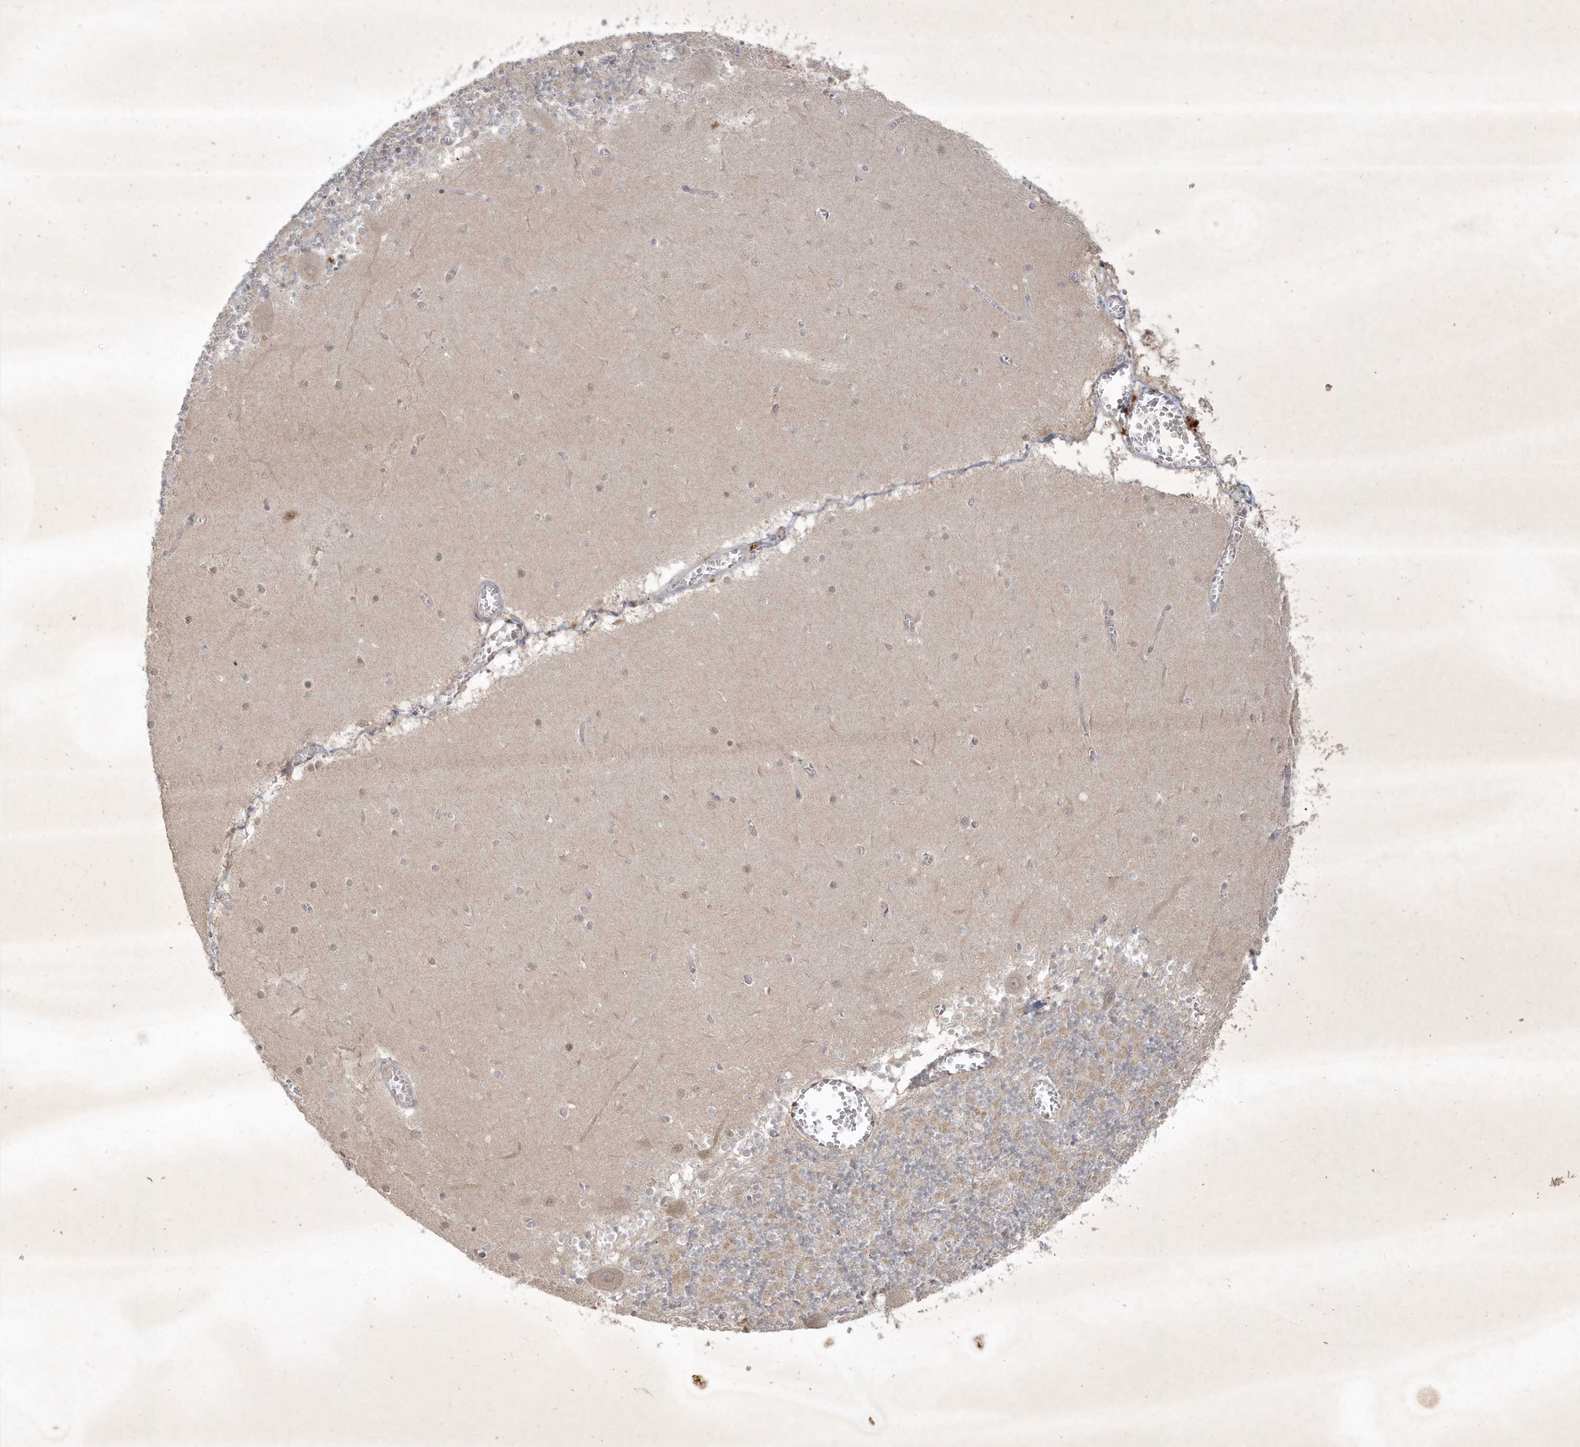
{"staining": {"intensity": "weak", "quantity": "25%-75%", "location": "cytoplasmic/membranous"}, "tissue": "cerebellum", "cell_type": "Cells in granular layer", "image_type": "normal", "snomed": [{"axis": "morphology", "description": "Normal tissue, NOS"}, {"axis": "topography", "description": "Cerebellum"}], "caption": "Immunohistochemistry (IHC) (DAB (3,3'-diaminobenzidine)) staining of benign cerebellum reveals weak cytoplasmic/membranous protein positivity in approximately 25%-75% of cells in granular layer. The protein of interest is stained brown, and the nuclei are stained in blue (DAB (3,3'-diaminobenzidine) IHC with brightfield microscopy, high magnification).", "gene": "BOD1L2", "patient": {"sex": "female", "age": 28}}